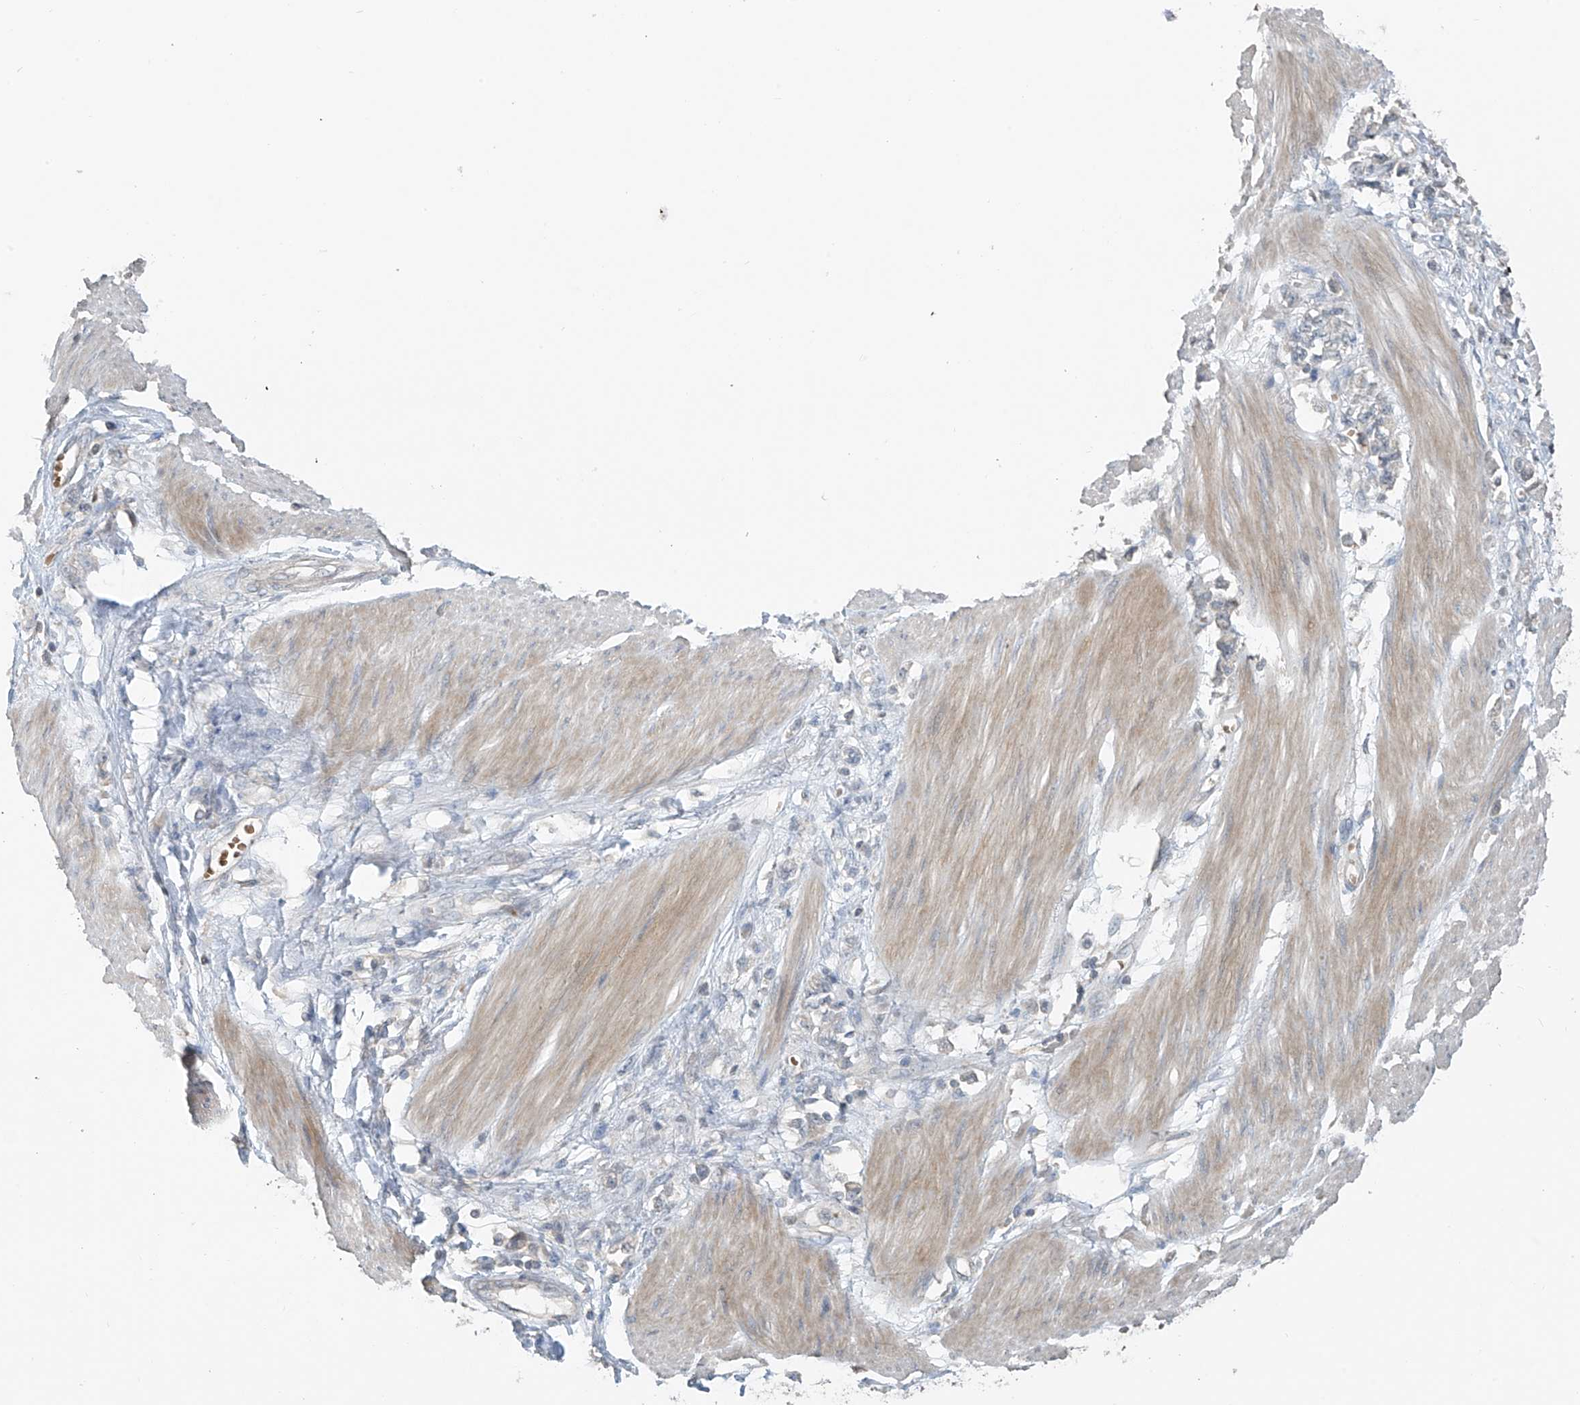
{"staining": {"intensity": "negative", "quantity": "none", "location": "none"}, "tissue": "stomach cancer", "cell_type": "Tumor cells", "image_type": "cancer", "snomed": [{"axis": "morphology", "description": "Adenocarcinoma, NOS"}, {"axis": "topography", "description": "Stomach"}], "caption": "The immunohistochemistry photomicrograph has no significant expression in tumor cells of adenocarcinoma (stomach) tissue.", "gene": "HOXA11", "patient": {"sex": "female", "age": 76}}